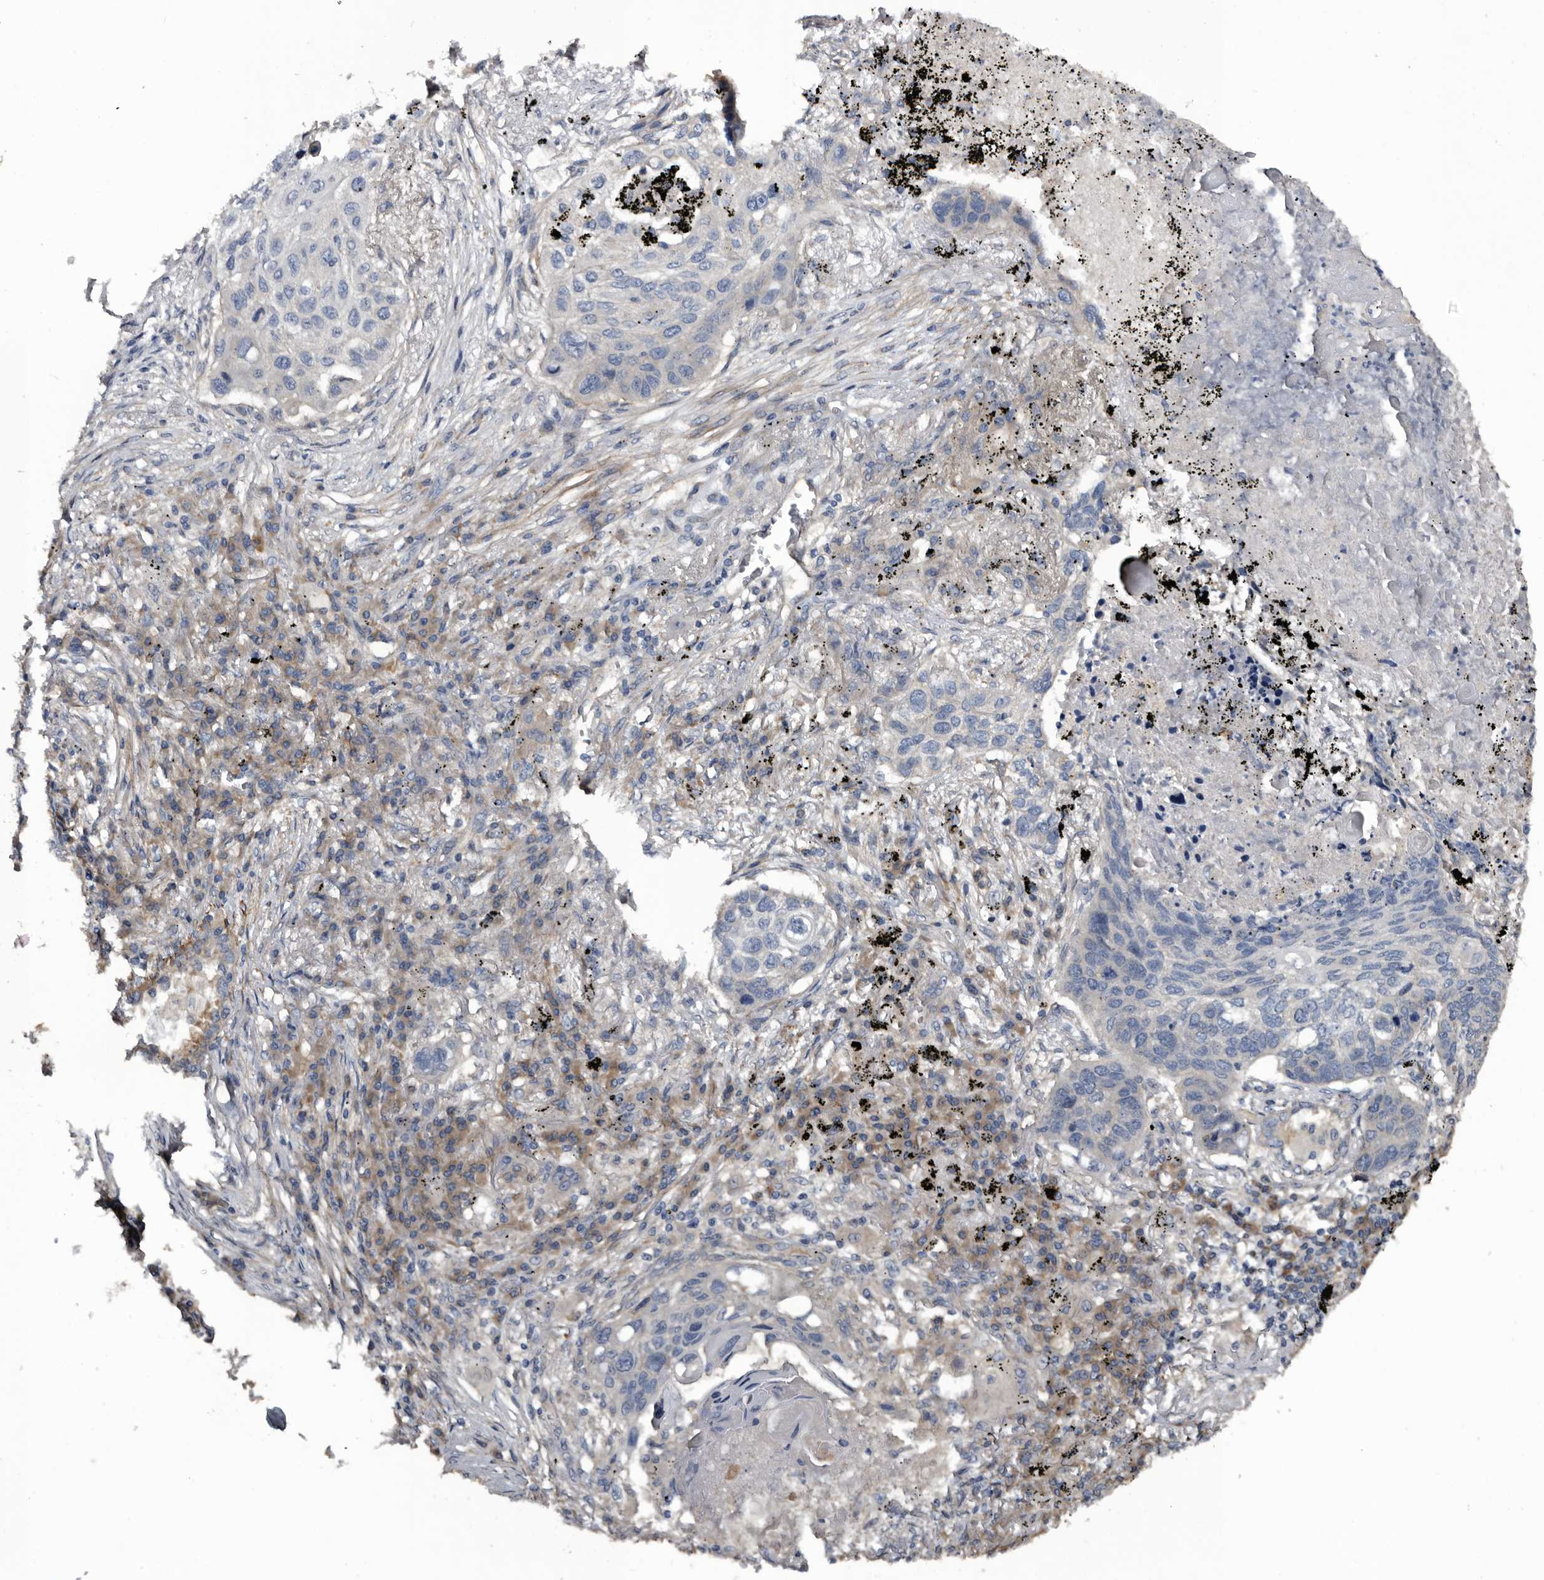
{"staining": {"intensity": "negative", "quantity": "none", "location": "none"}, "tissue": "lung cancer", "cell_type": "Tumor cells", "image_type": "cancer", "snomed": [{"axis": "morphology", "description": "Squamous cell carcinoma, NOS"}, {"axis": "topography", "description": "Lung"}], "caption": "DAB (3,3'-diaminobenzidine) immunohistochemical staining of human squamous cell carcinoma (lung) reveals no significant positivity in tumor cells.", "gene": "IARS1", "patient": {"sex": "female", "age": 63}}